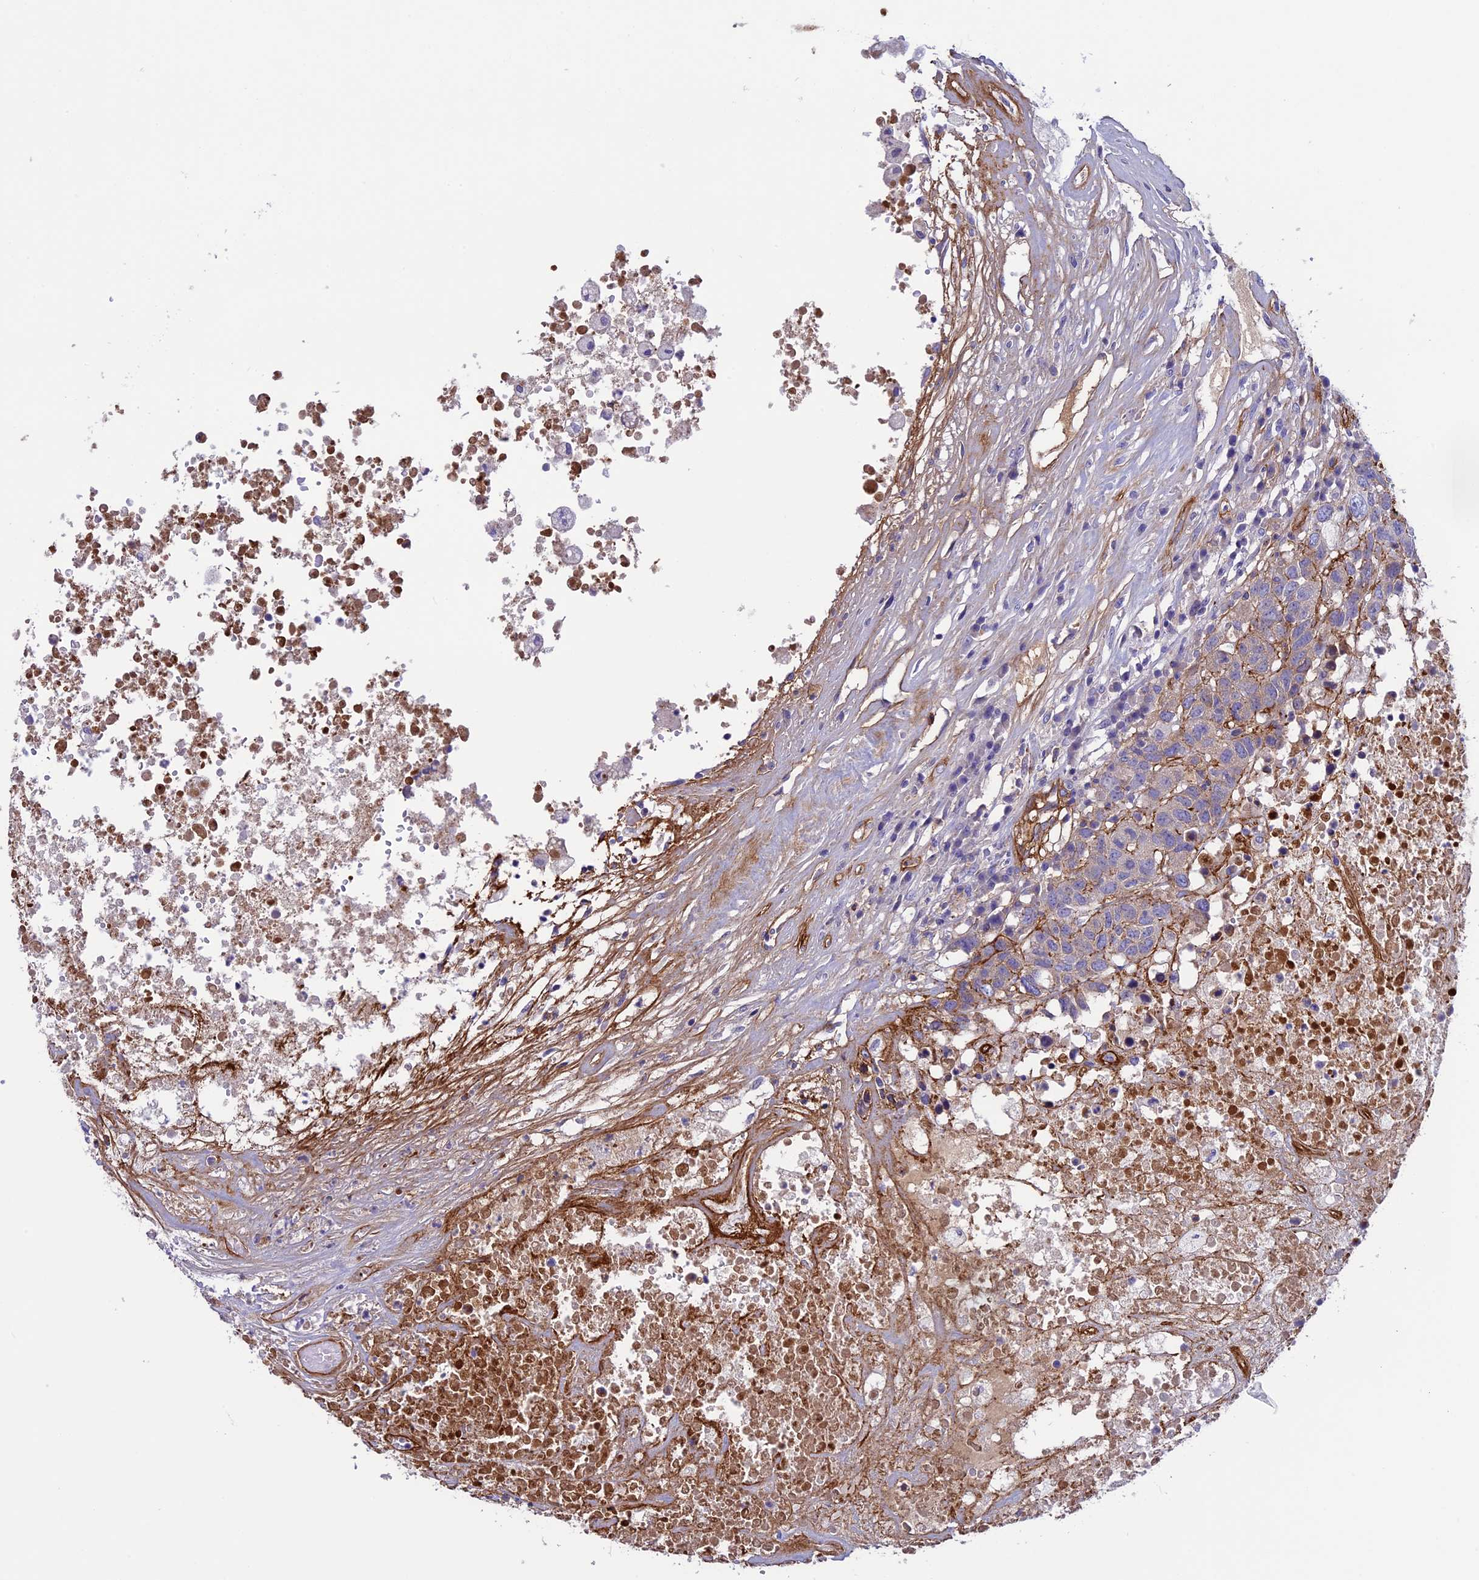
{"staining": {"intensity": "negative", "quantity": "none", "location": "none"}, "tissue": "head and neck cancer", "cell_type": "Tumor cells", "image_type": "cancer", "snomed": [{"axis": "morphology", "description": "Squamous cell carcinoma, NOS"}, {"axis": "topography", "description": "Head-Neck"}], "caption": "Squamous cell carcinoma (head and neck) stained for a protein using IHC demonstrates no positivity tumor cells.", "gene": "LOXL1", "patient": {"sex": "male", "age": 66}}